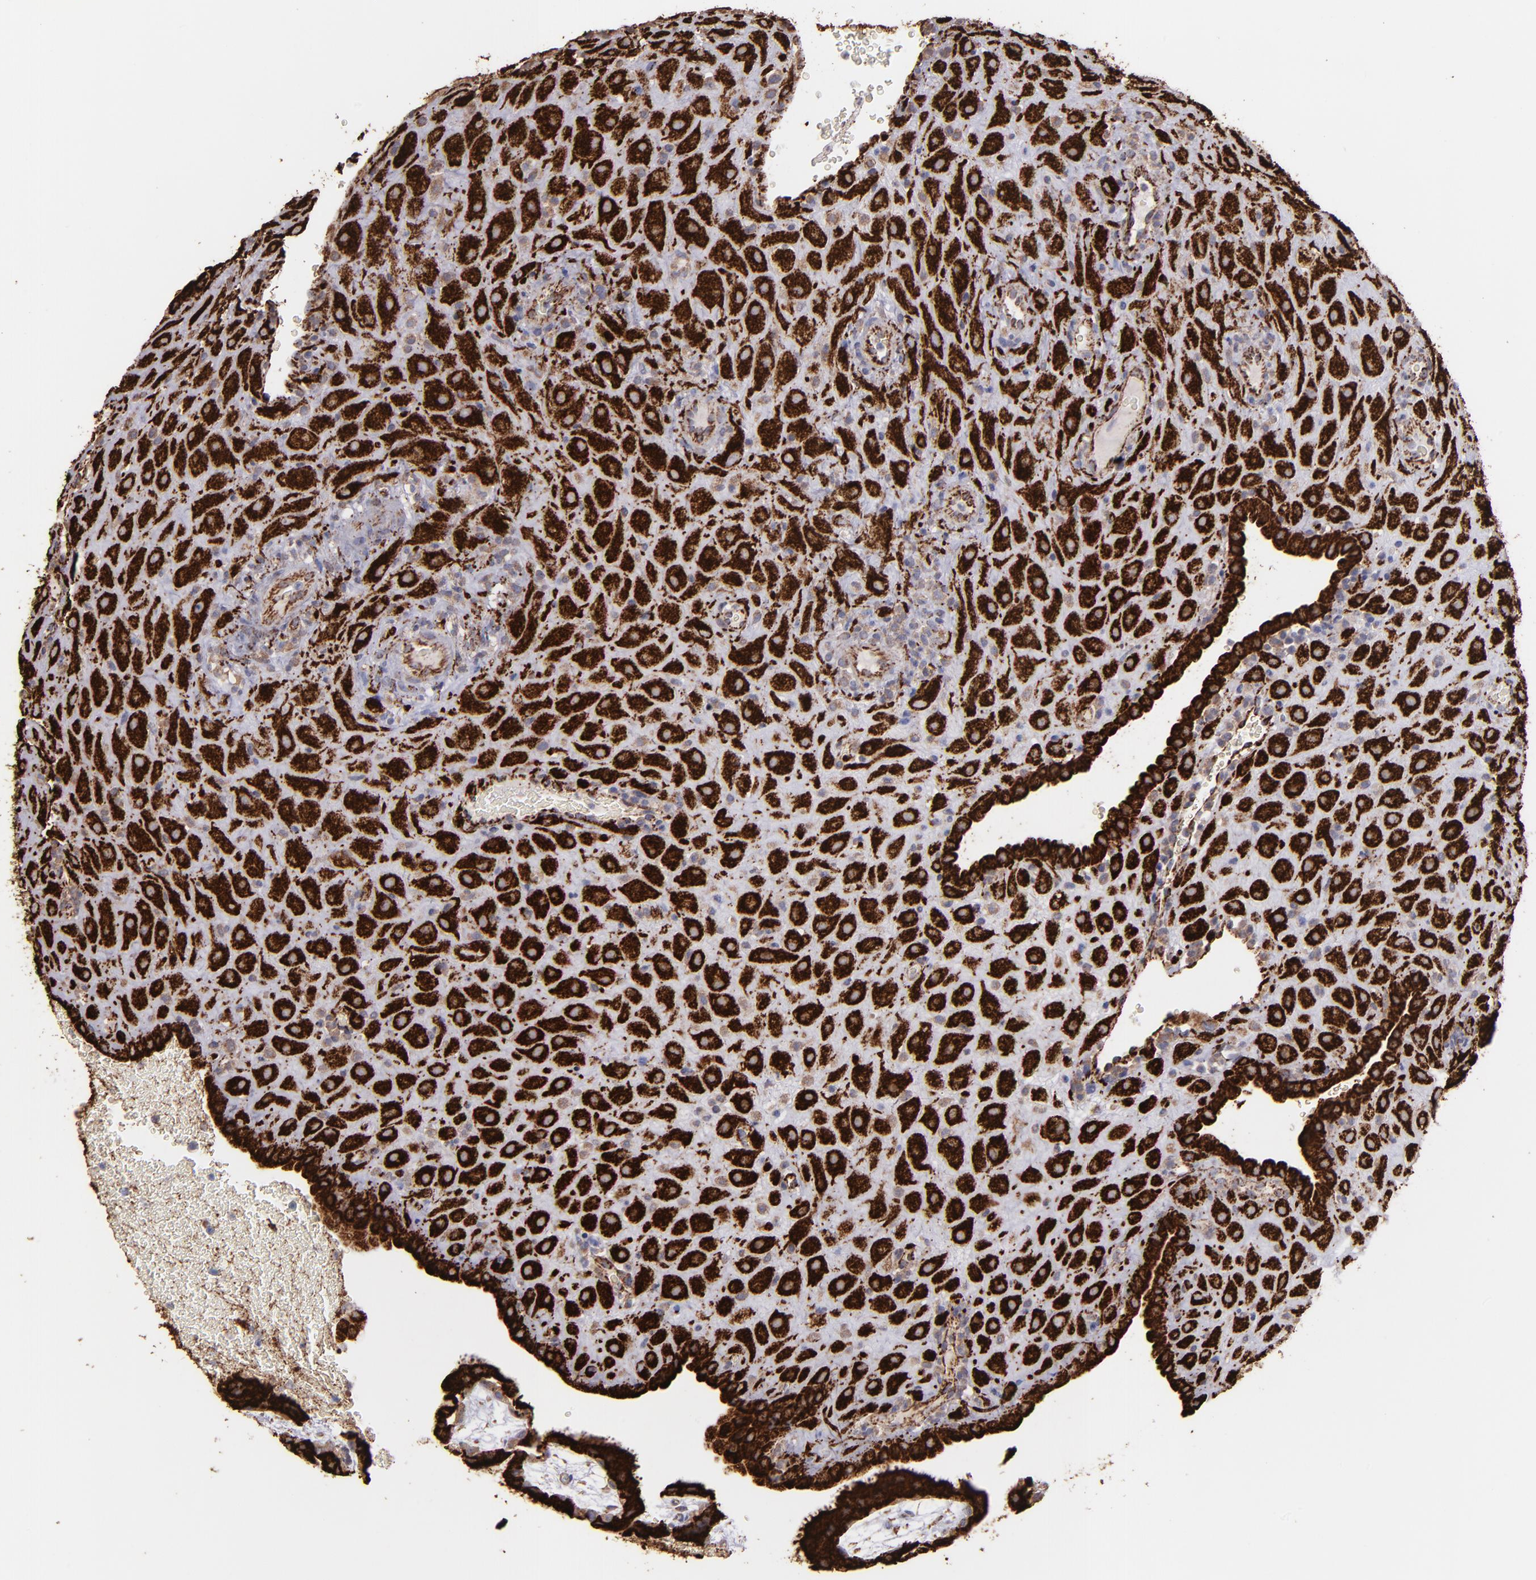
{"staining": {"intensity": "strong", "quantity": ">75%", "location": "cytoplasmic/membranous"}, "tissue": "placenta", "cell_type": "Decidual cells", "image_type": "normal", "snomed": [{"axis": "morphology", "description": "Normal tissue, NOS"}, {"axis": "topography", "description": "Placenta"}], "caption": "Immunohistochemistry (DAB (3,3'-diaminobenzidine)) staining of benign placenta demonstrates strong cytoplasmic/membranous protein expression in approximately >75% of decidual cells. The protein is stained brown, and the nuclei are stained in blue (DAB IHC with brightfield microscopy, high magnification).", "gene": "MAOB", "patient": {"sex": "female", "age": 19}}